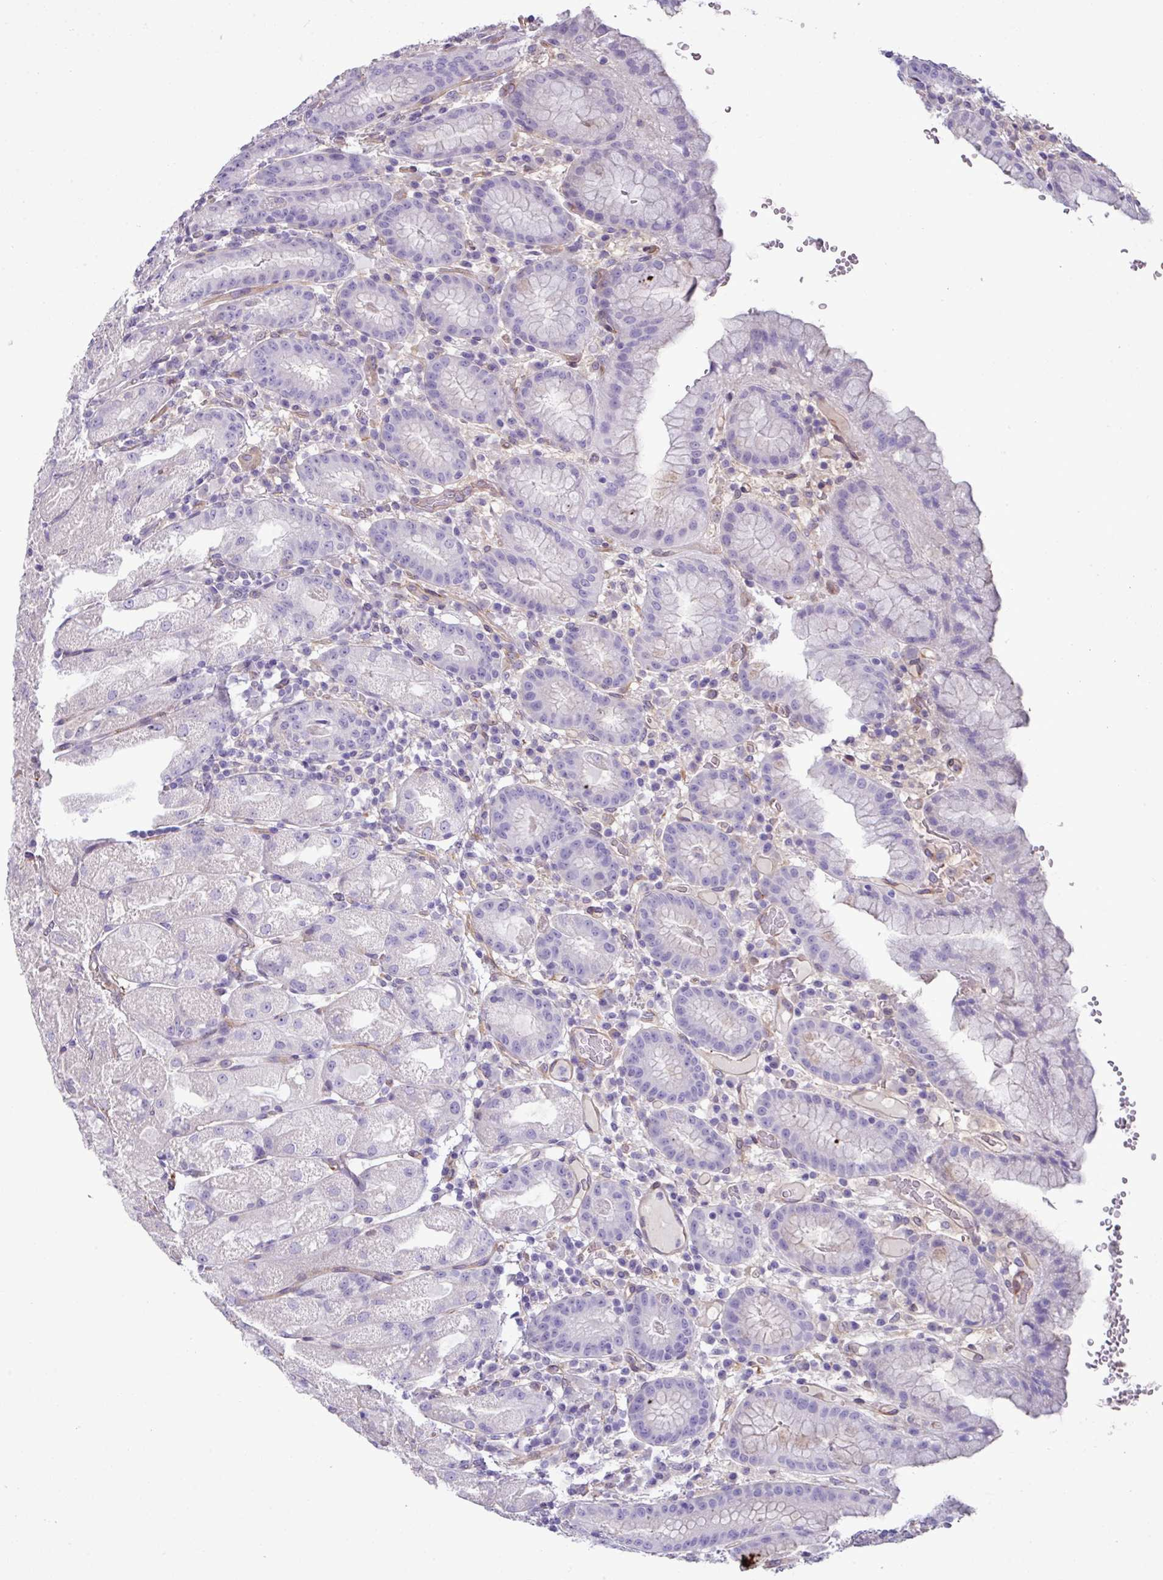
{"staining": {"intensity": "negative", "quantity": "none", "location": "none"}, "tissue": "stomach", "cell_type": "Glandular cells", "image_type": "normal", "snomed": [{"axis": "morphology", "description": "Normal tissue, NOS"}, {"axis": "topography", "description": "Stomach, upper"}], "caption": "IHC histopathology image of benign stomach: stomach stained with DAB (3,3'-diaminobenzidine) exhibits no significant protein positivity in glandular cells.", "gene": "KIRREL3", "patient": {"sex": "male", "age": 52}}